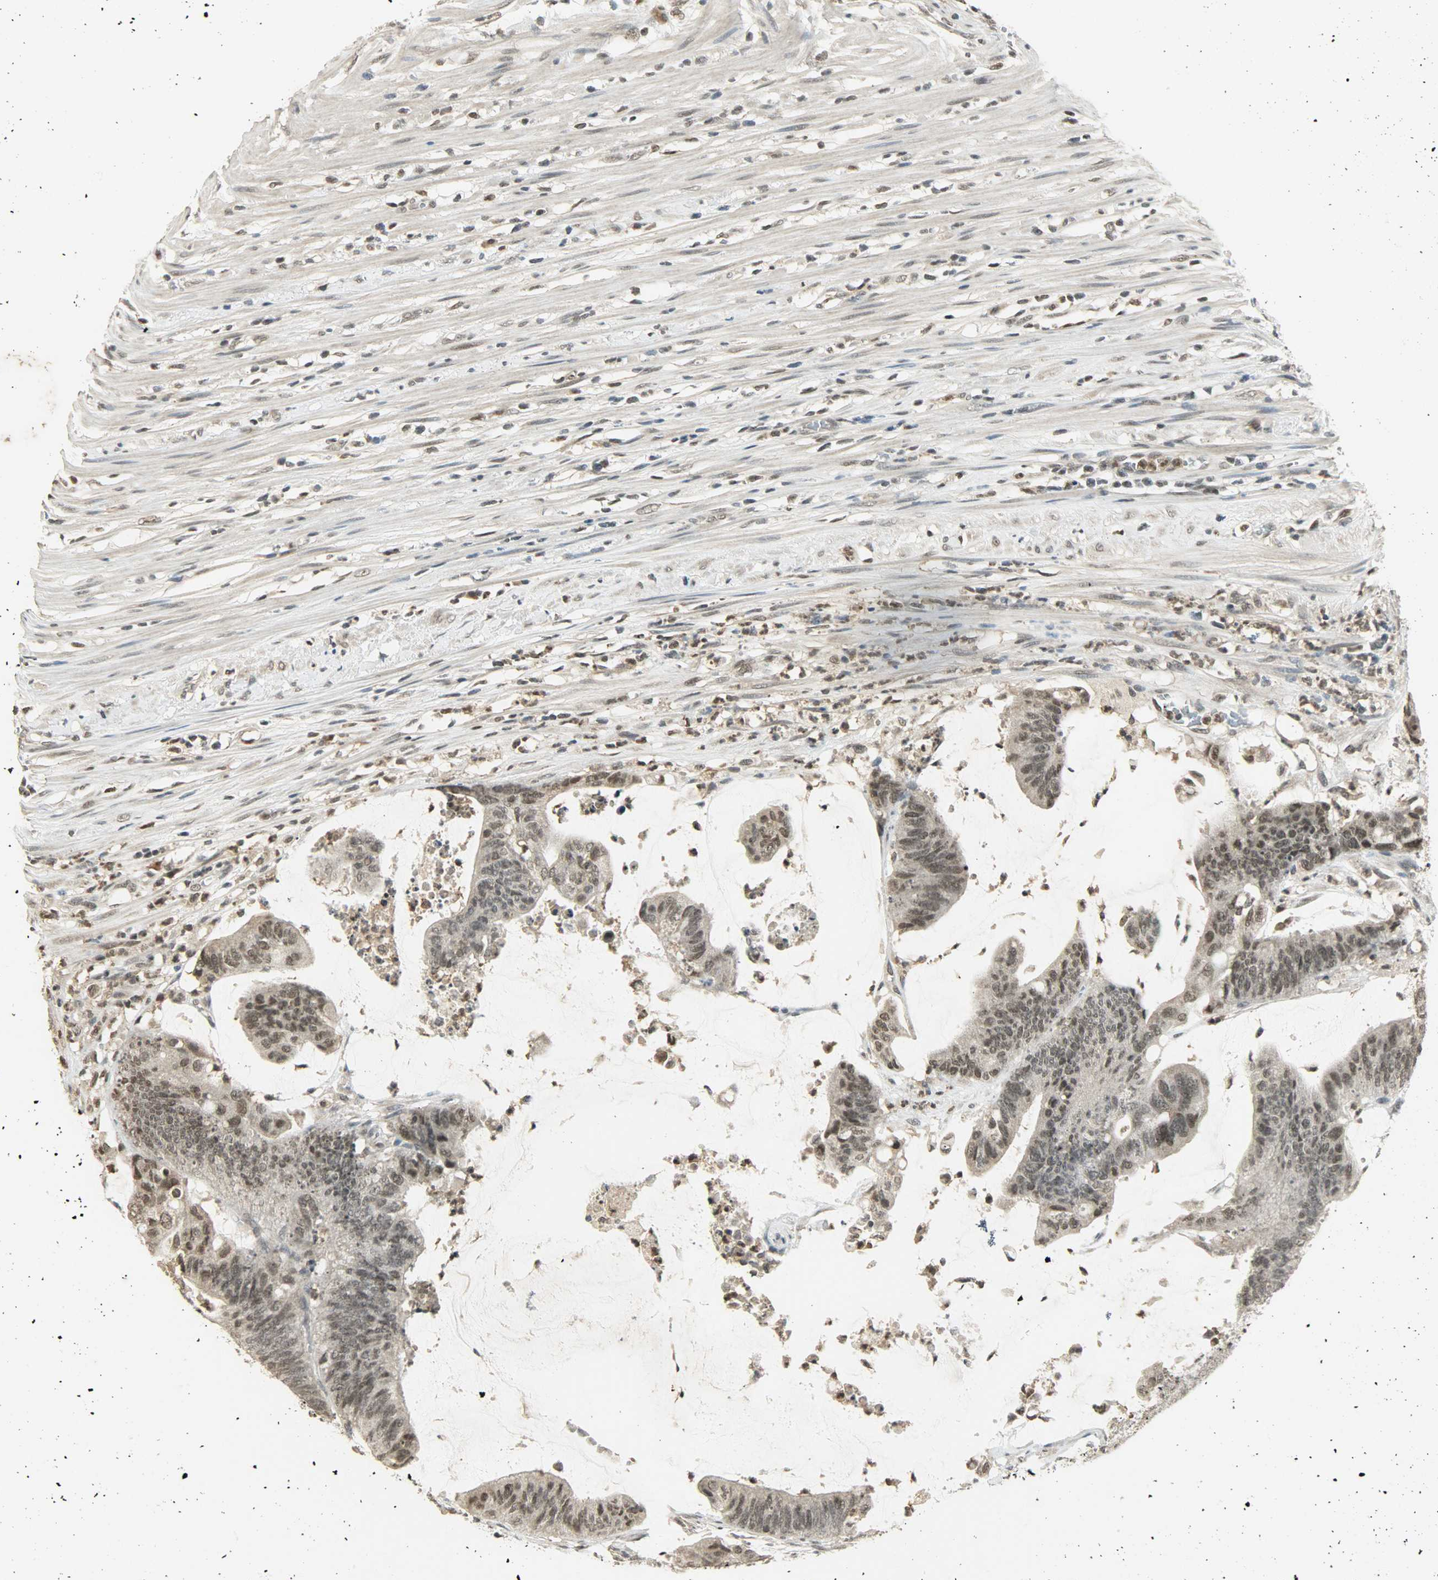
{"staining": {"intensity": "weak", "quantity": "25%-75%", "location": "nuclear"}, "tissue": "colorectal cancer", "cell_type": "Tumor cells", "image_type": "cancer", "snomed": [{"axis": "morphology", "description": "Adenocarcinoma, NOS"}, {"axis": "topography", "description": "Rectum"}], "caption": "Immunohistochemical staining of human colorectal adenocarcinoma shows low levels of weak nuclear expression in about 25%-75% of tumor cells.", "gene": "SMARCA5", "patient": {"sex": "female", "age": 66}}